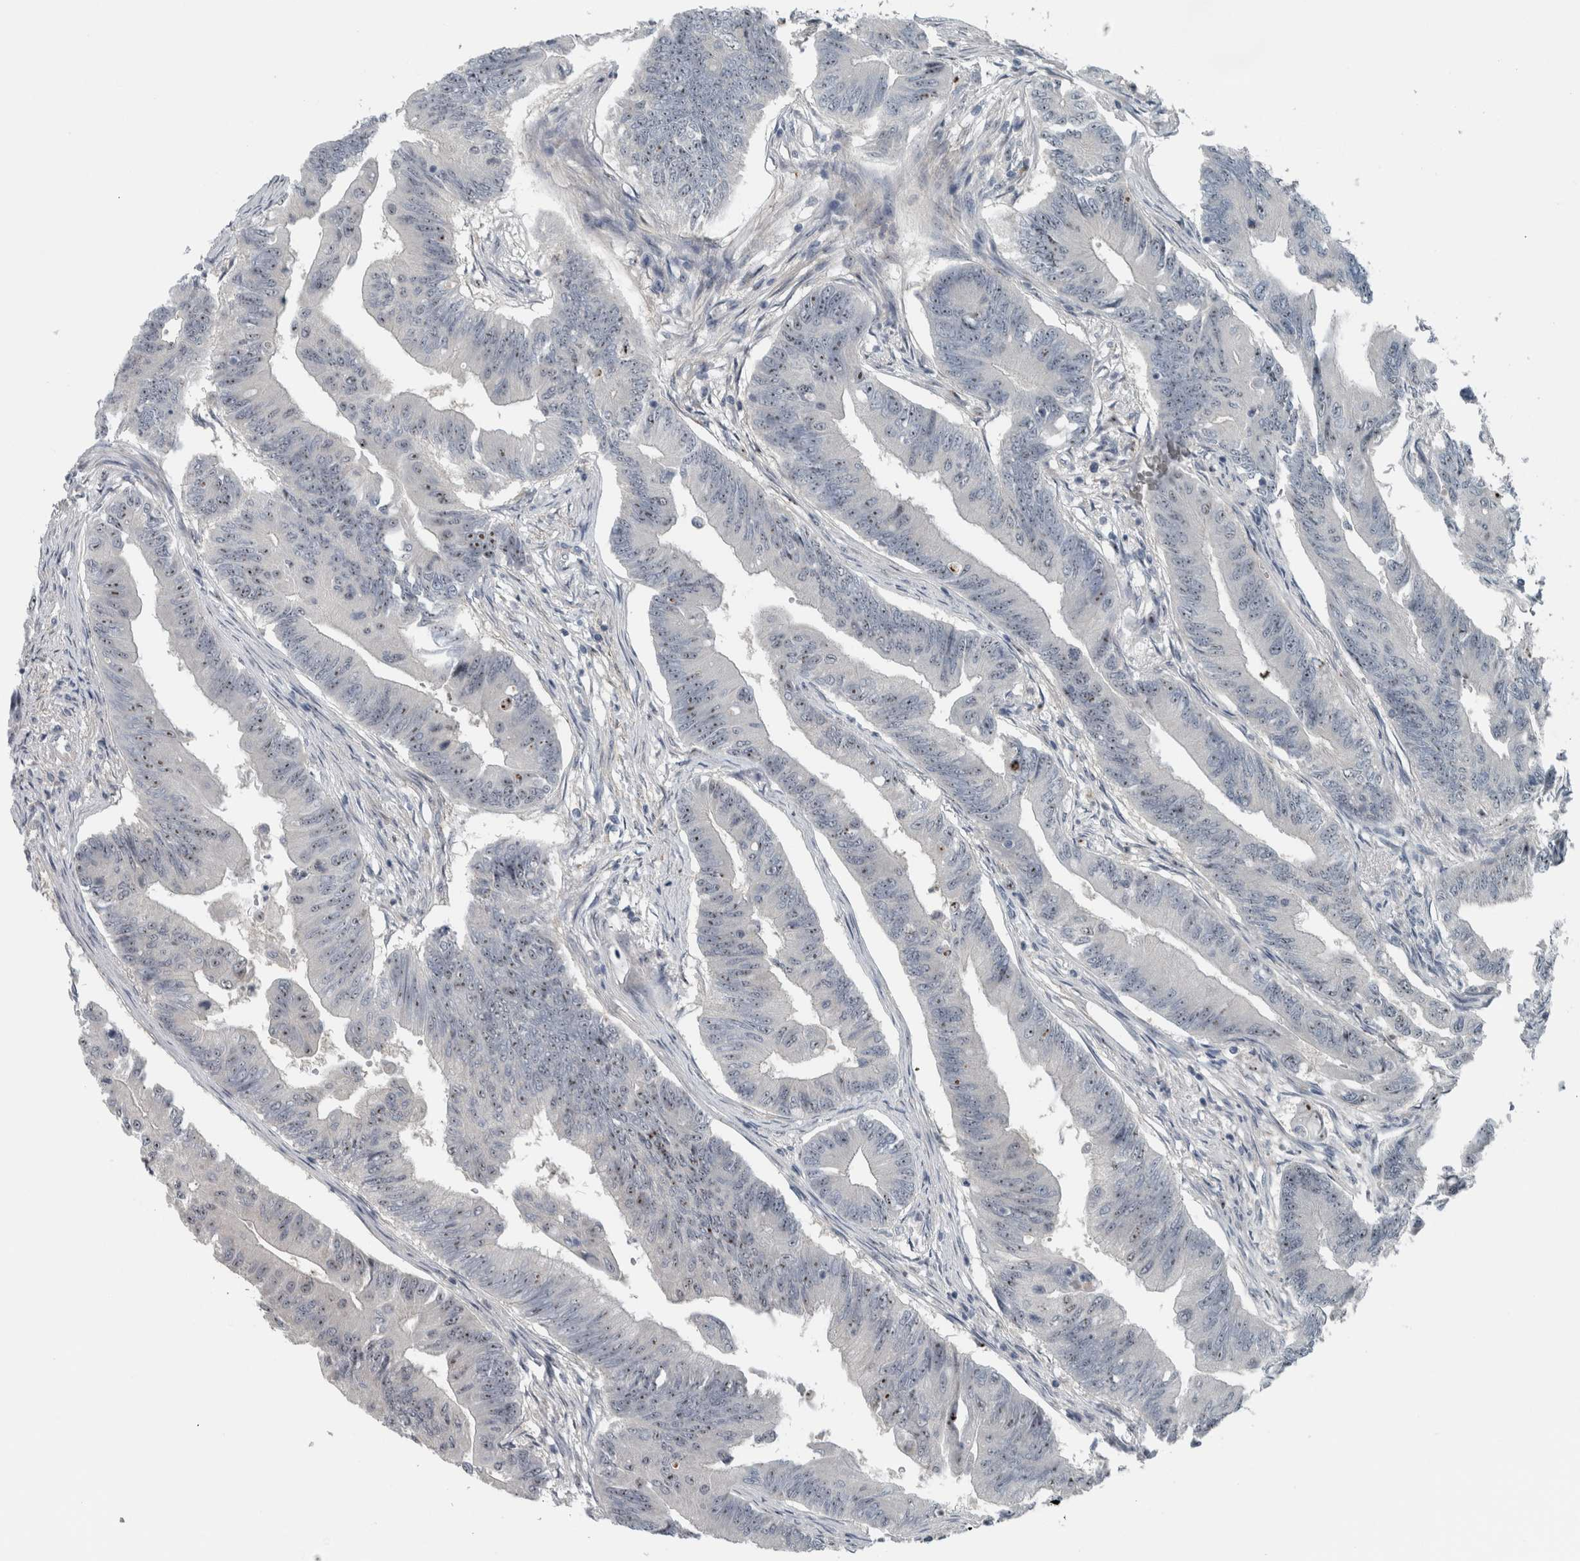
{"staining": {"intensity": "moderate", "quantity": "25%-75%", "location": "nuclear"}, "tissue": "colorectal cancer", "cell_type": "Tumor cells", "image_type": "cancer", "snomed": [{"axis": "morphology", "description": "Adenoma, NOS"}, {"axis": "morphology", "description": "Adenocarcinoma, NOS"}, {"axis": "topography", "description": "Colon"}], "caption": "Immunohistochemistry (IHC) of human colorectal cancer exhibits medium levels of moderate nuclear staining in approximately 25%-75% of tumor cells.", "gene": "UTP6", "patient": {"sex": "male", "age": 79}}